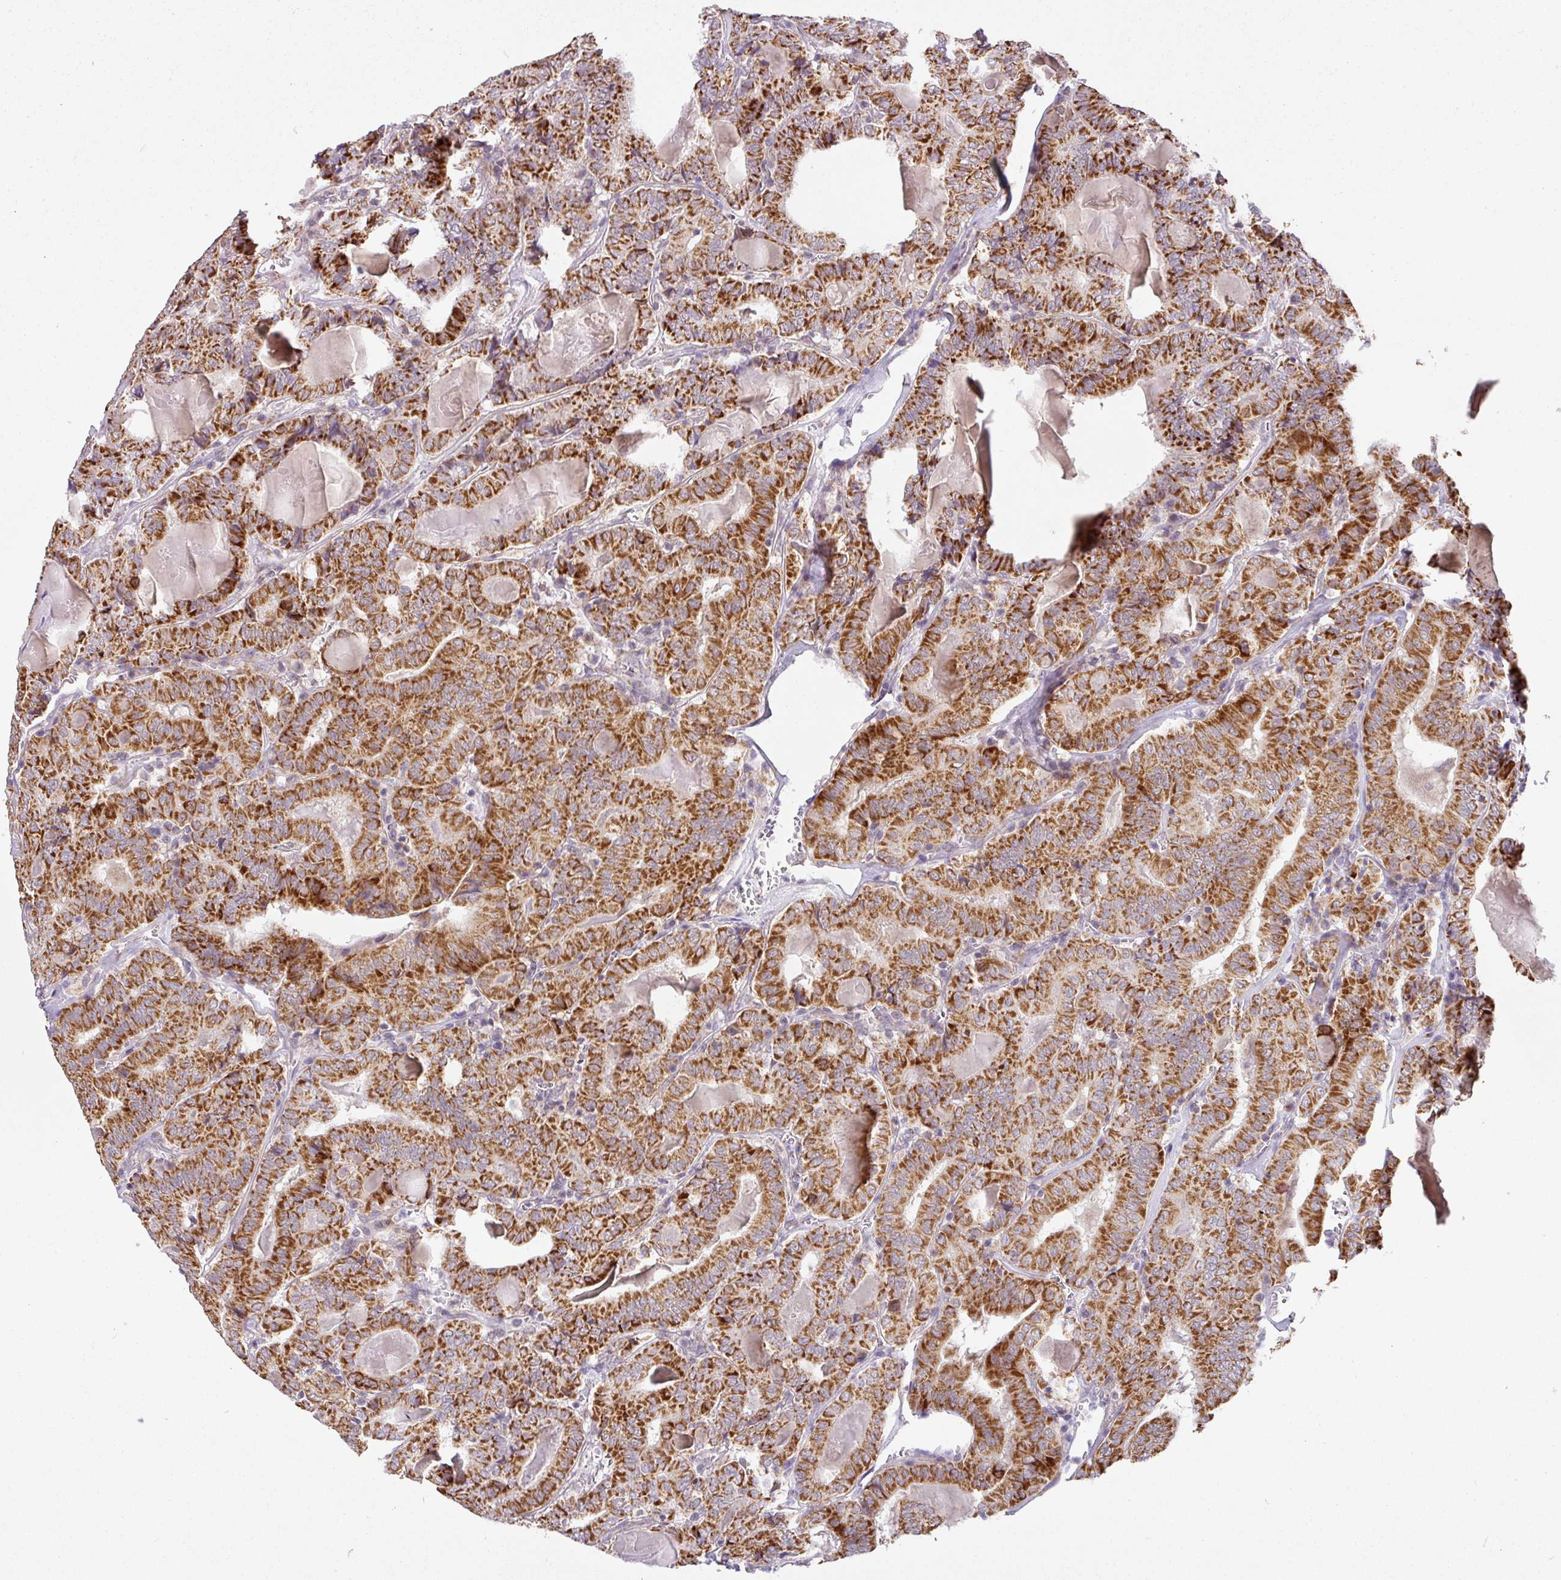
{"staining": {"intensity": "strong", "quantity": ">75%", "location": "cytoplasmic/membranous"}, "tissue": "thyroid cancer", "cell_type": "Tumor cells", "image_type": "cancer", "snomed": [{"axis": "morphology", "description": "Papillary adenocarcinoma, NOS"}, {"axis": "topography", "description": "Thyroid gland"}], "caption": "This is a histology image of immunohistochemistry staining of thyroid papillary adenocarcinoma, which shows strong expression in the cytoplasmic/membranous of tumor cells.", "gene": "SARS2", "patient": {"sex": "female", "age": 72}}